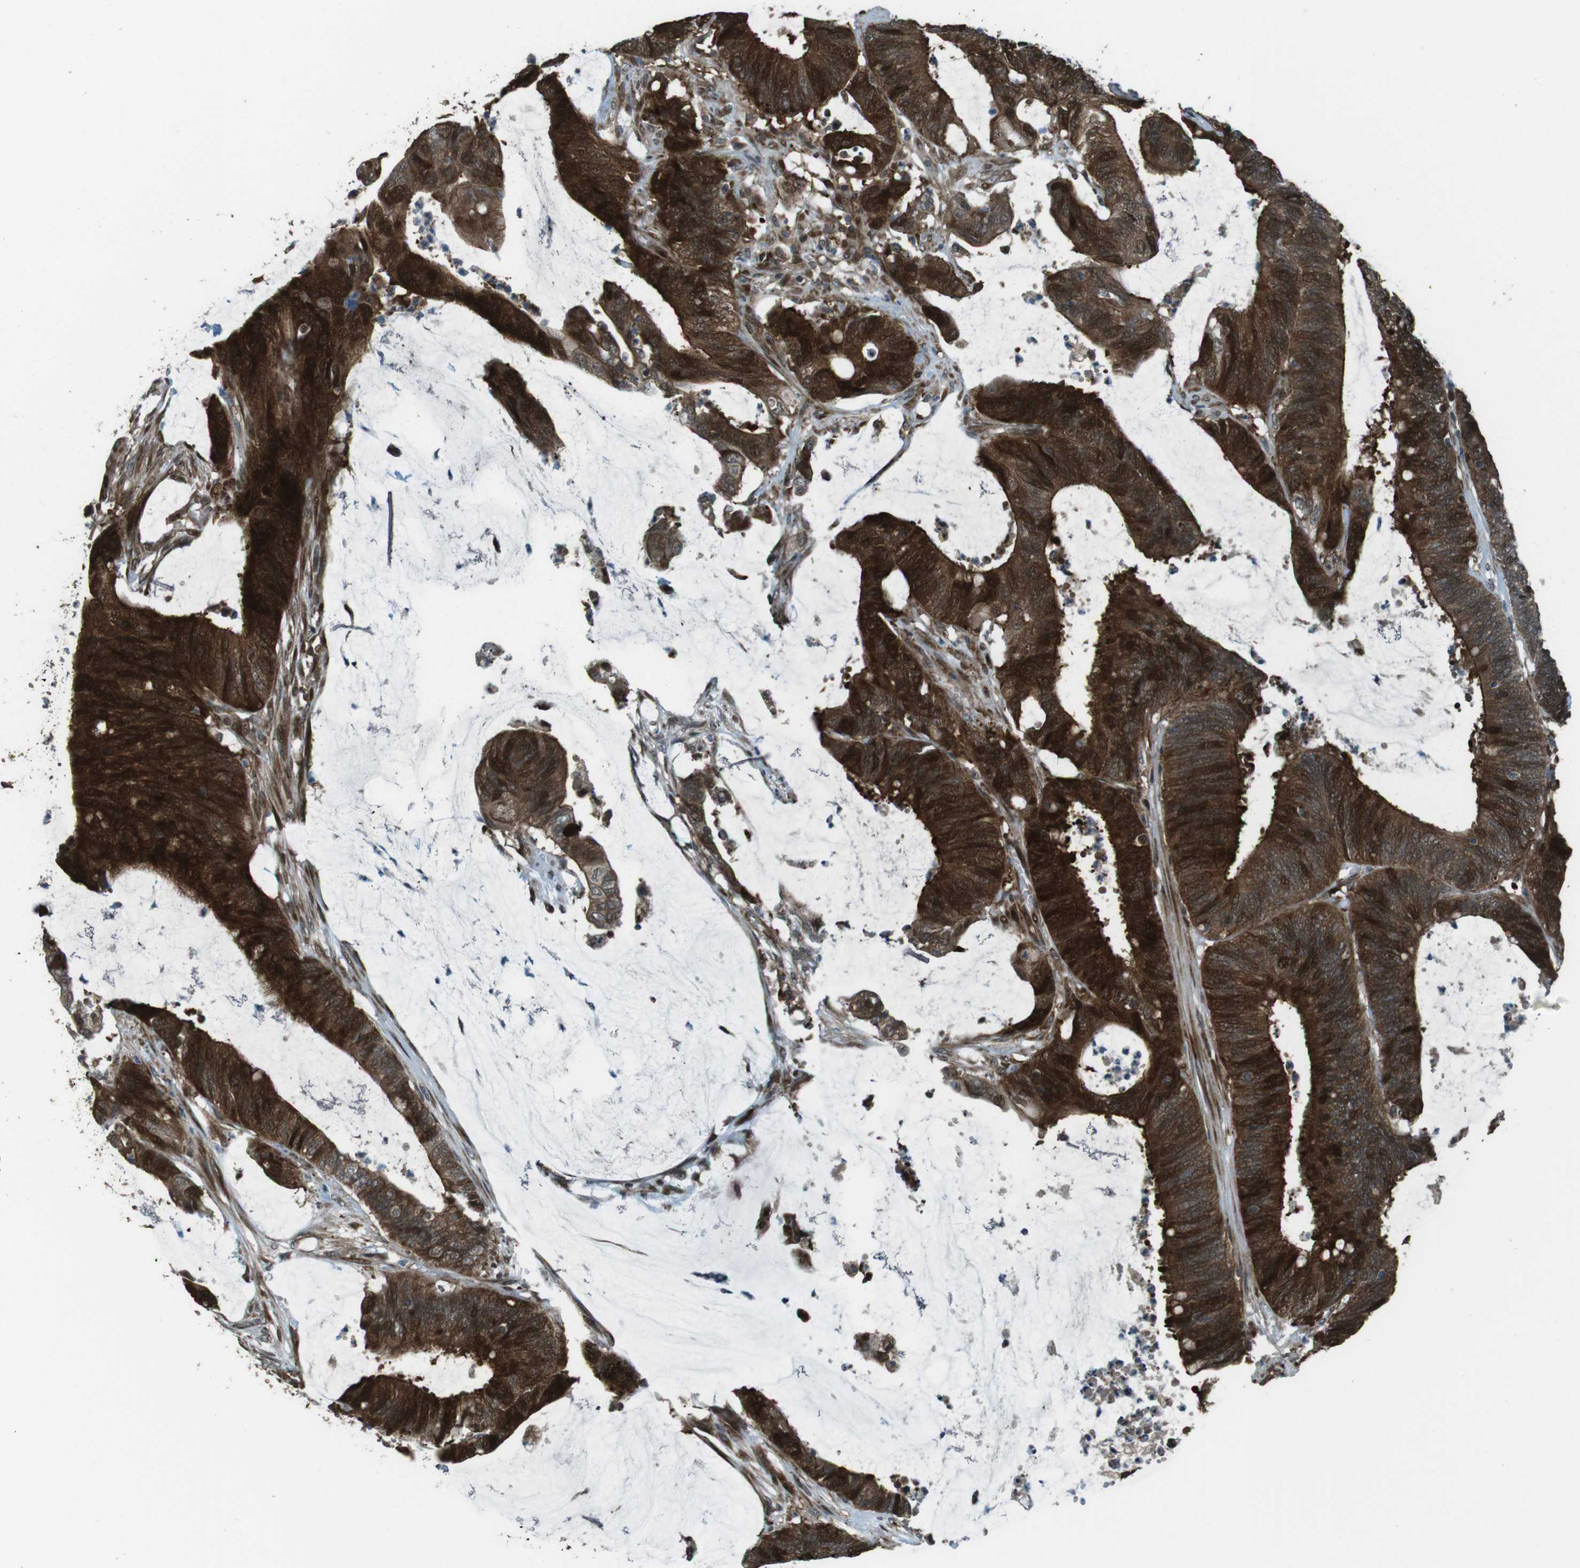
{"staining": {"intensity": "strong", "quantity": ">75%", "location": "cytoplasmic/membranous"}, "tissue": "colorectal cancer", "cell_type": "Tumor cells", "image_type": "cancer", "snomed": [{"axis": "morphology", "description": "Adenocarcinoma, NOS"}, {"axis": "topography", "description": "Rectum"}], "caption": "Adenocarcinoma (colorectal) was stained to show a protein in brown. There is high levels of strong cytoplasmic/membranous expression in about >75% of tumor cells.", "gene": "ZNF330", "patient": {"sex": "female", "age": 66}}